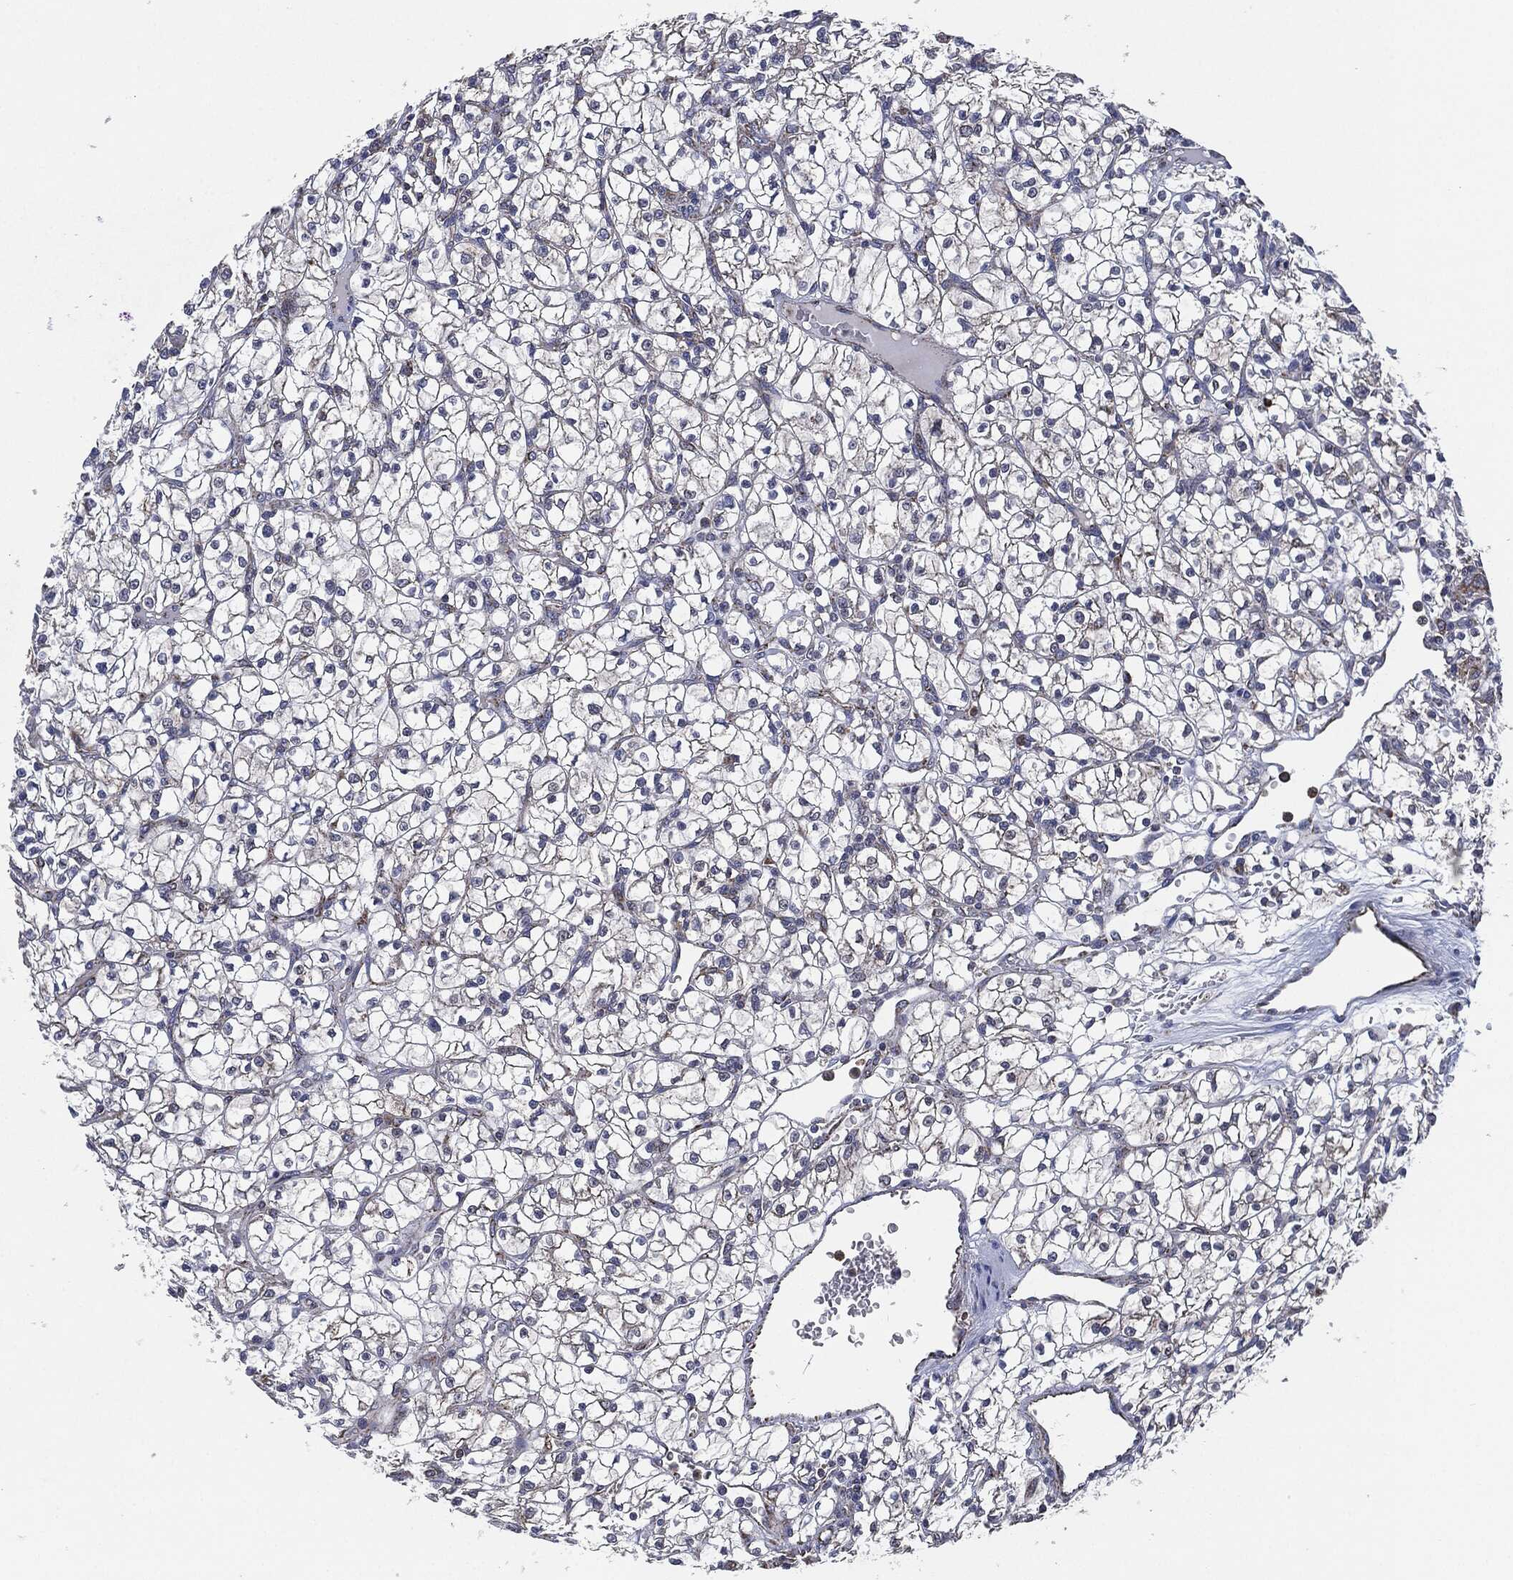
{"staining": {"intensity": "negative", "quantity": "none", "location": "none"}, "tissue": "renal cancer", "cell_type": "Tumor cells", "image_type": "cancer", "snomed": [{"axis": "morphology", "description": "Adenocarcinoma, NOS"}, {"axis": "topography", "description": "Kidney"}], "caption": "Renal cancer (adenocarcinoma) was stained to show a protein in brown. There is no significant expression in tumor cells. Brightfield microscopy of immunohistochemistry (IHC) stained with DAB (brown) and hematoxylin (blue), captured at high magnification.", "gene": "NDUFV2", "patient": {"sex": "female", "age": 64}}